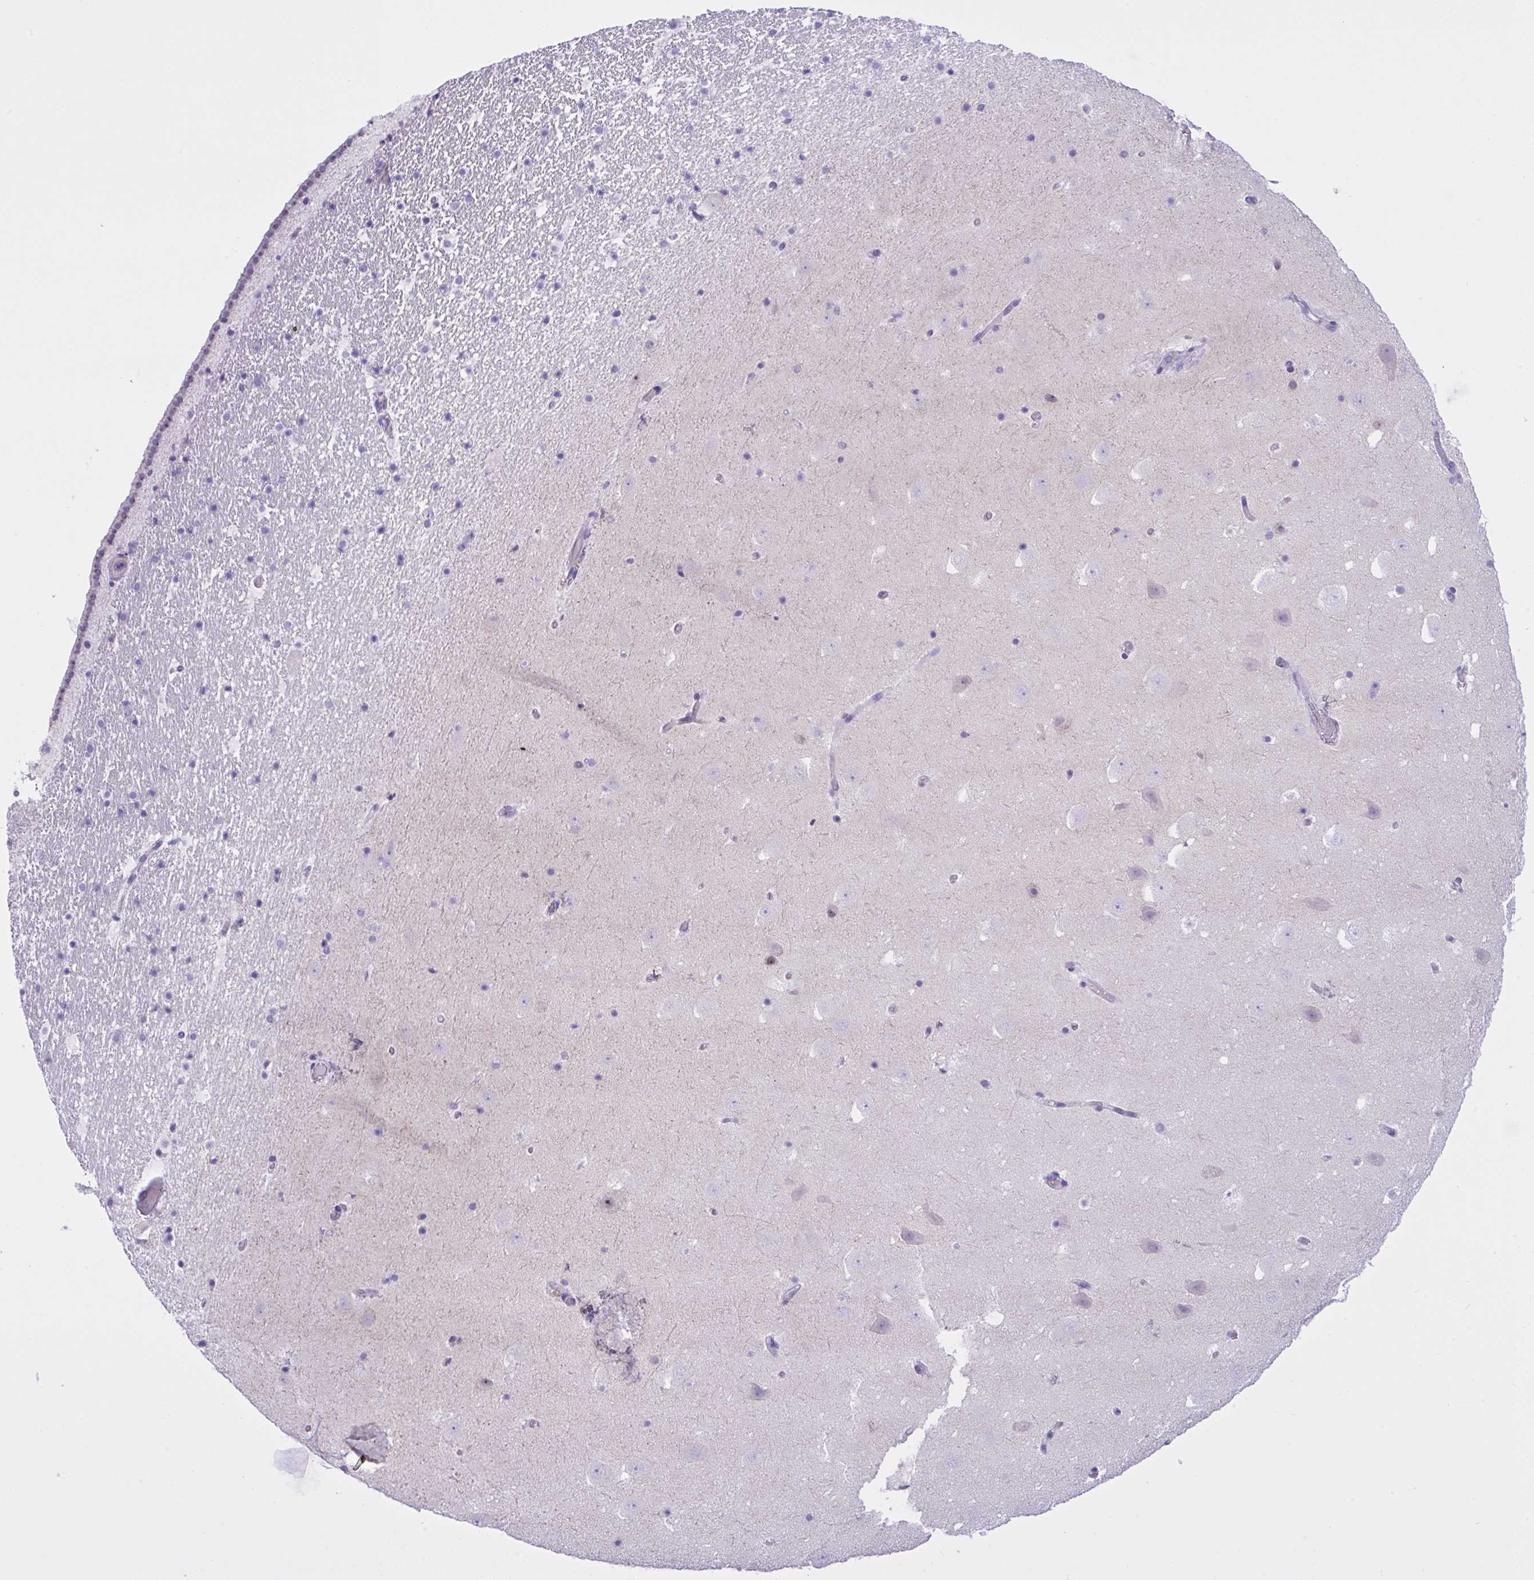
{"staining": {"intensity": "negative", "quantity": "none", "location": "none"}, "tissue": "hippocampus", "cell_type": "Glial cells", "image_type": "normal", "snomed": [{"axis": "morphology", "description": "Normal tissue, NOS"}, {"axis": "topography", "description": "Hippocampus"}], "caption": "DAB immunohistochemical staining of normal human hippocampus exhibits no significant positivity in glial cells.", "gene": "YBX2", "patient": {"sex": "female", "age": 42}}